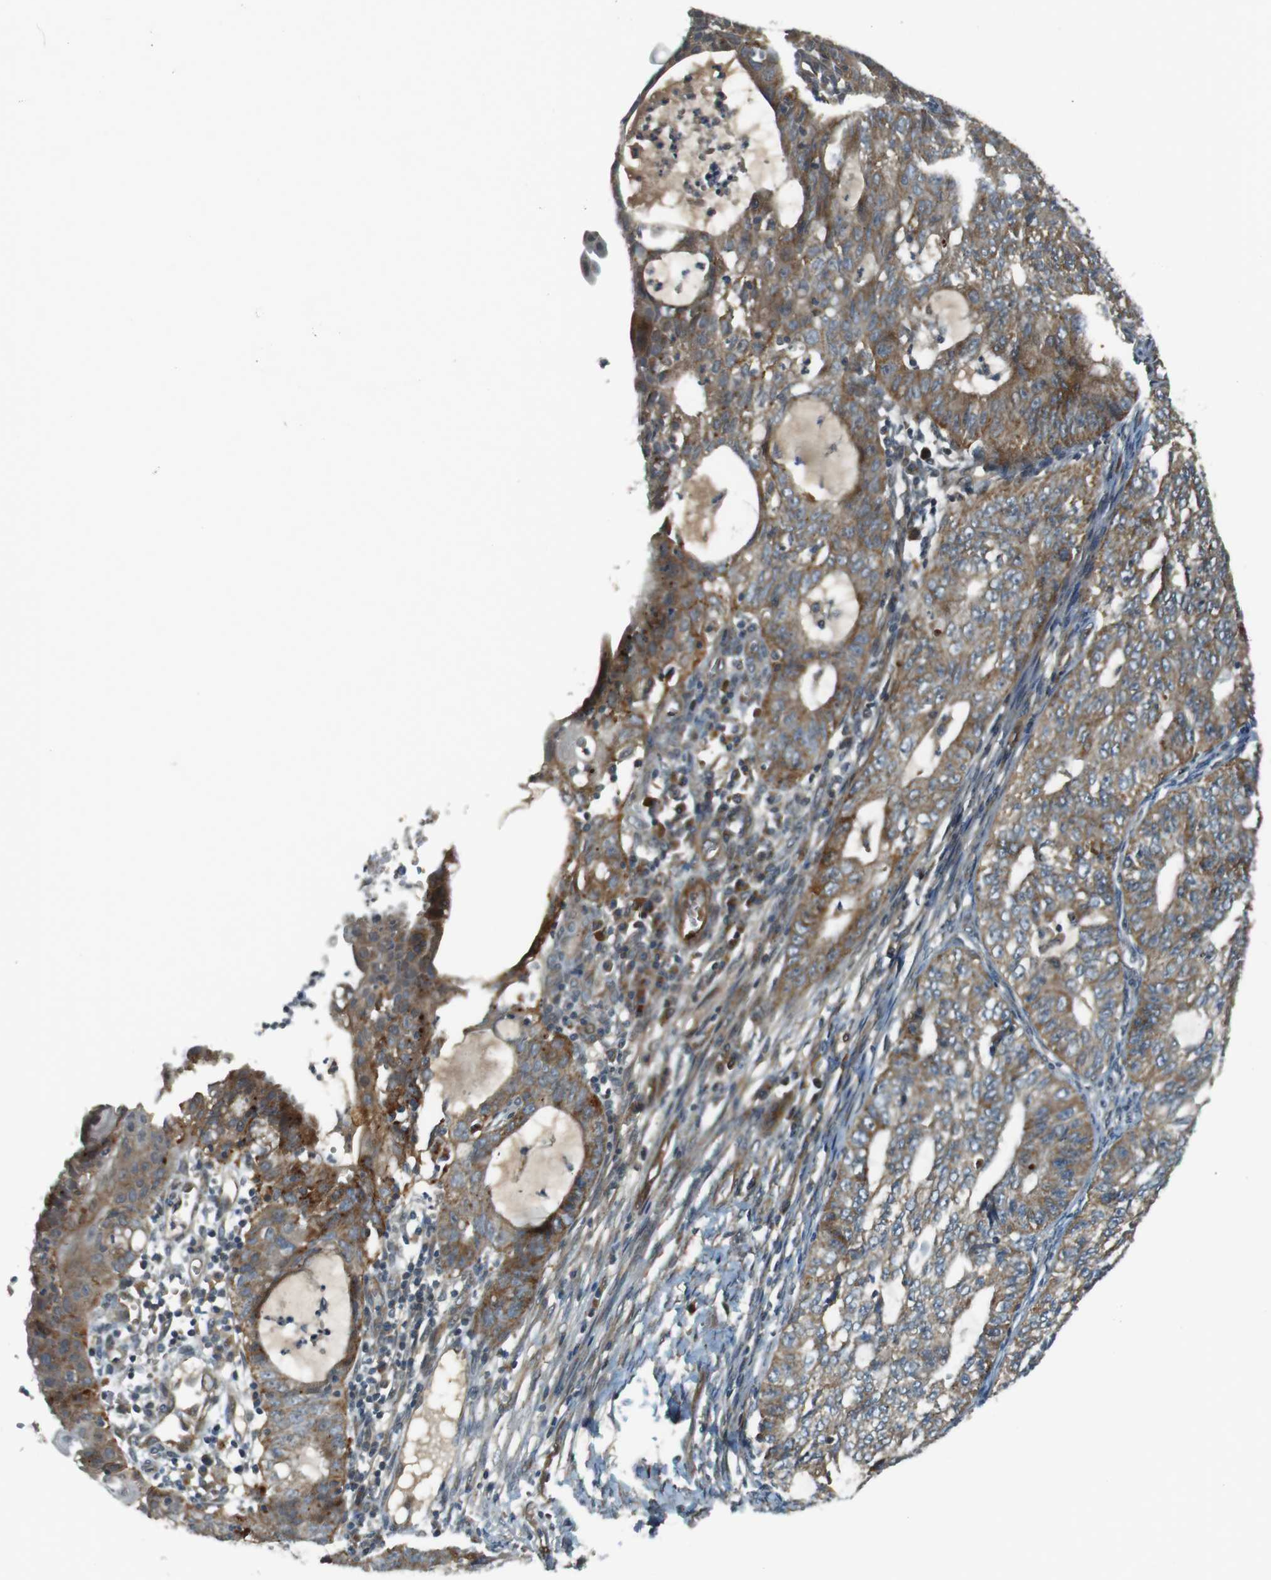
{"staining": {"intensity": "moderate", "quantity": ">75%", "location": "cytoplasmic/membranous"}, "tissue": "endometrial cancer", "cell_type": "Tumor cells", "image_type": "cancer", "snomed": [{"axis": "morphology", "description": "Adenocarcinoma, NOS"}, {"axis": "topography", "description": "Endometrium"}], "caption": "Immunohistochemical staining of adenocarcinoma (endometrial) reveals medium levels of moderate cytoplasmic/membranous staining in approximately >75% of tumor cells.", "gene": "IFFO2", "patient": {"sex": "female", "age": 32}}